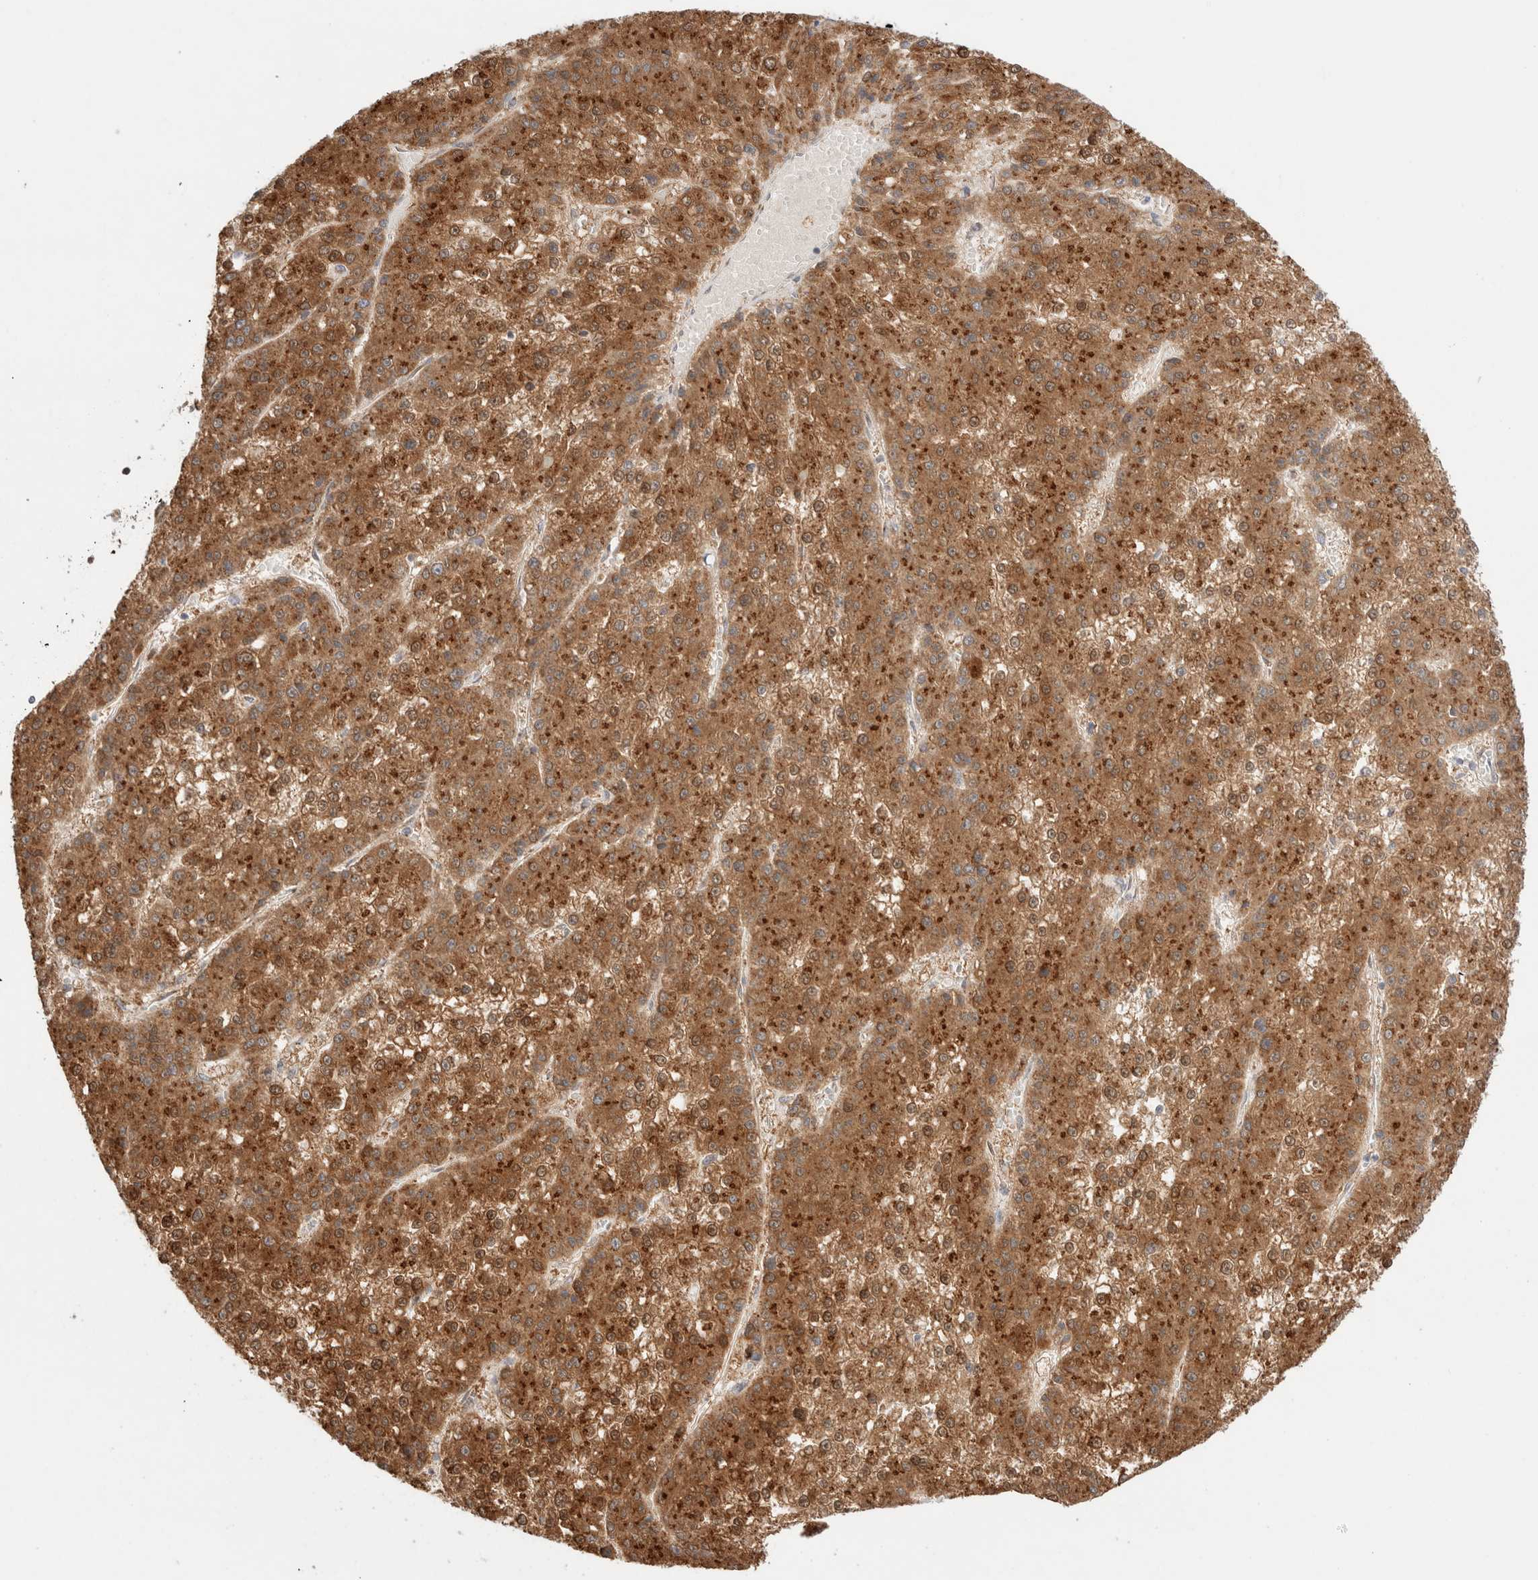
{"staining": {"intensity": "strong", "quantity": ">75%", "location": "cytoplasmic/membranous,nuclear"}, "tissue": "liver cancer", "cell_type": "Tumor cells", "image_type": "cancer", "snomed": [{"axis": "morphology", "description": "Carcinoma, Hepatocellular, NOS"}, {"axis": "topography", "description": "Liver"}], "caption": "Strong cytoplasmic/membranous and nuclear positivity for a protein is identified in approximately >75% of tumor cells of liver hepatocellular carcinoma using IHC.", "gene": "LMAN2L", "patient": {"sex": "female", "age": 73}}